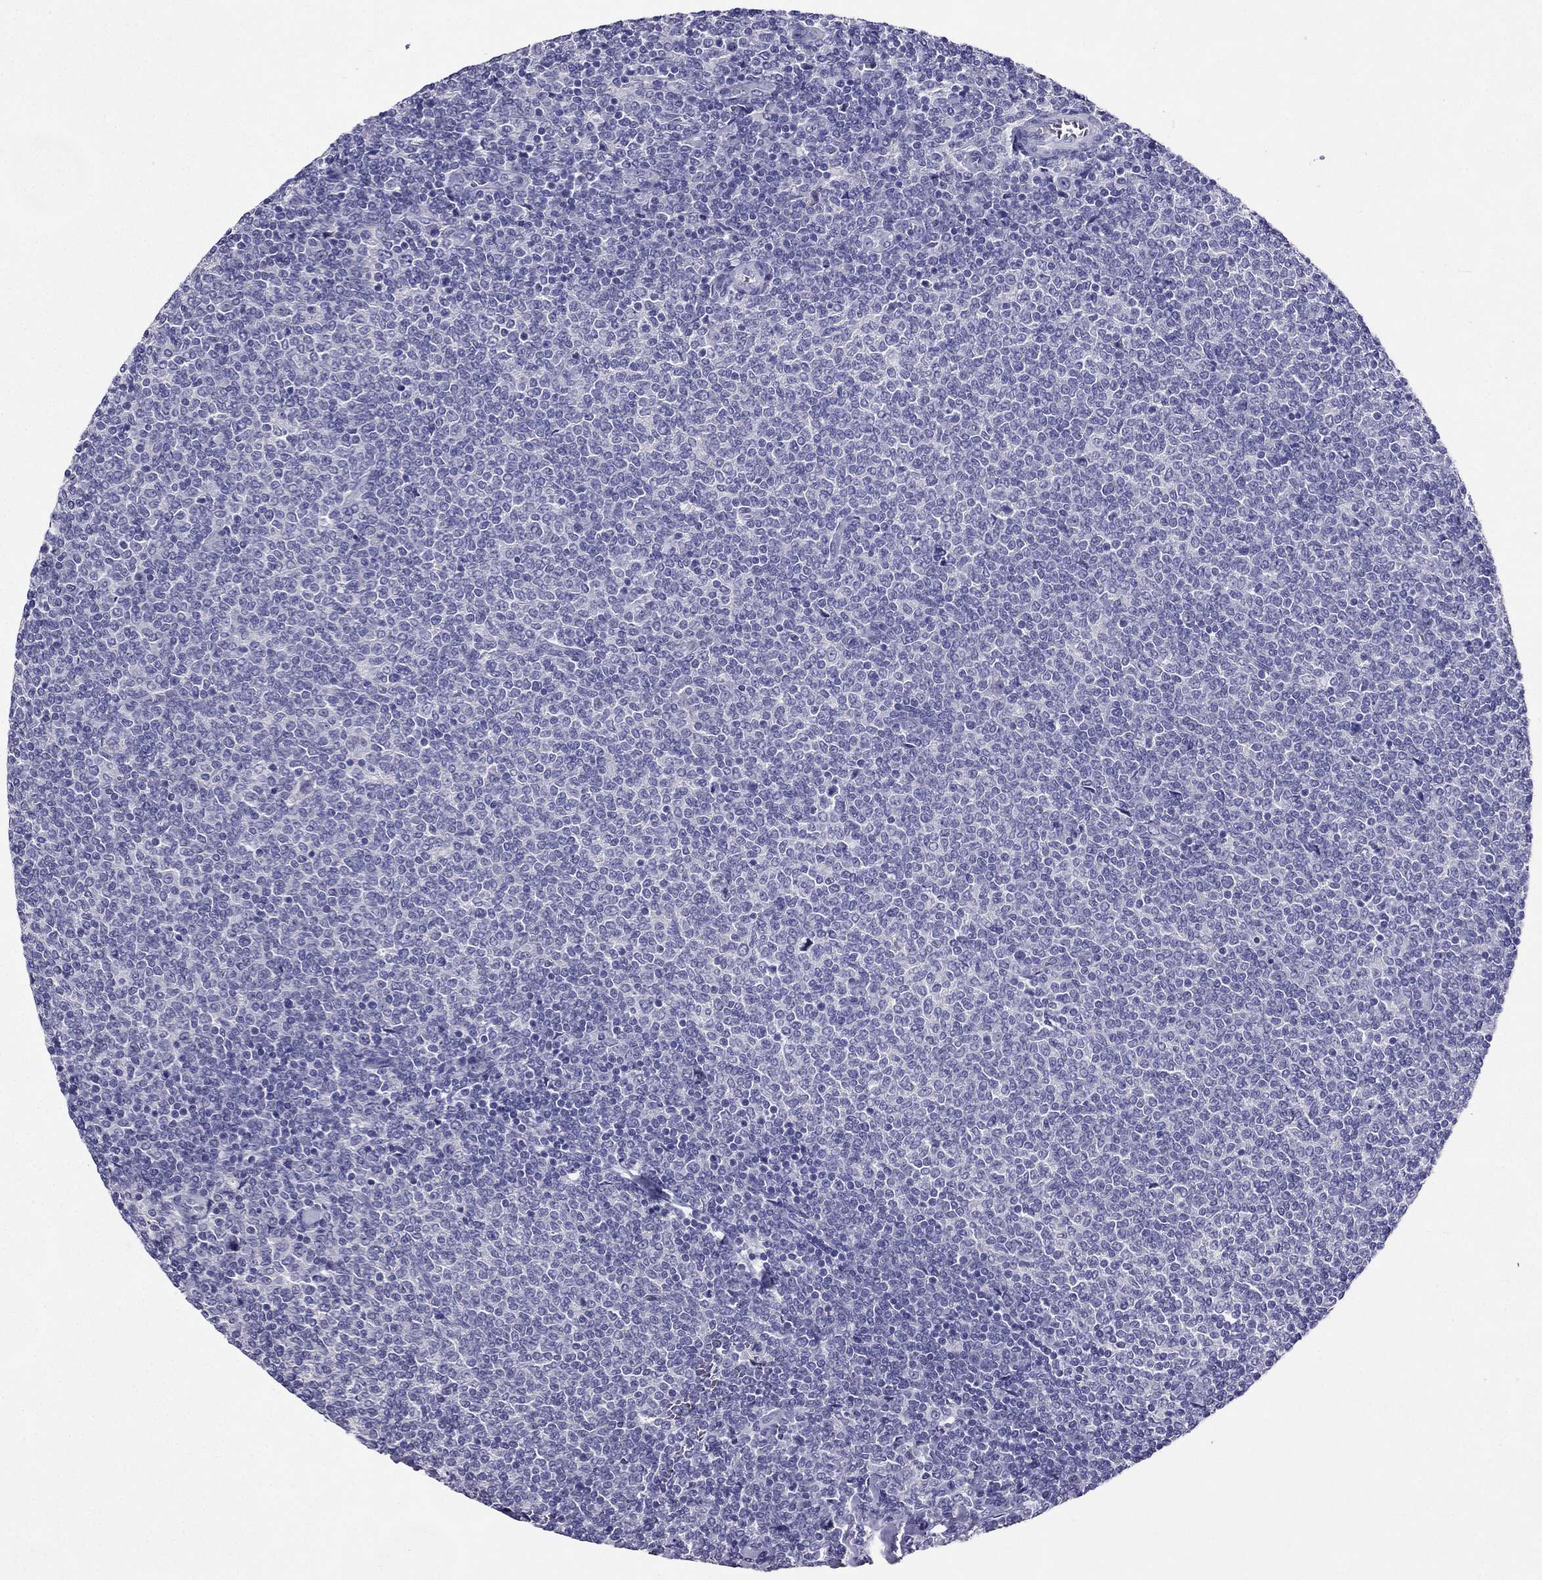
{"staining": {"intensity": "negative", "quantity": "none", "location": "none"}, "tissue": "lymphoma", "cell_type": "Tumor cells", "image_type": "cancer", "snomed": [{"axis": "morphology", "description": "Malignant lymphoma, non-Hodgkin's type, Low grade"}, {"axis": "topography", "description": "Lymph node"}], "caption": "Immunohistochemistry (IHC) image of malignant lymphoma, non-Hodgkin's type (low-grade) stained for a protein (brown), which reveals no positivity in tumor cells.", "gene": "ZNF541", "patient": {"sex": "male", "age": 52}}